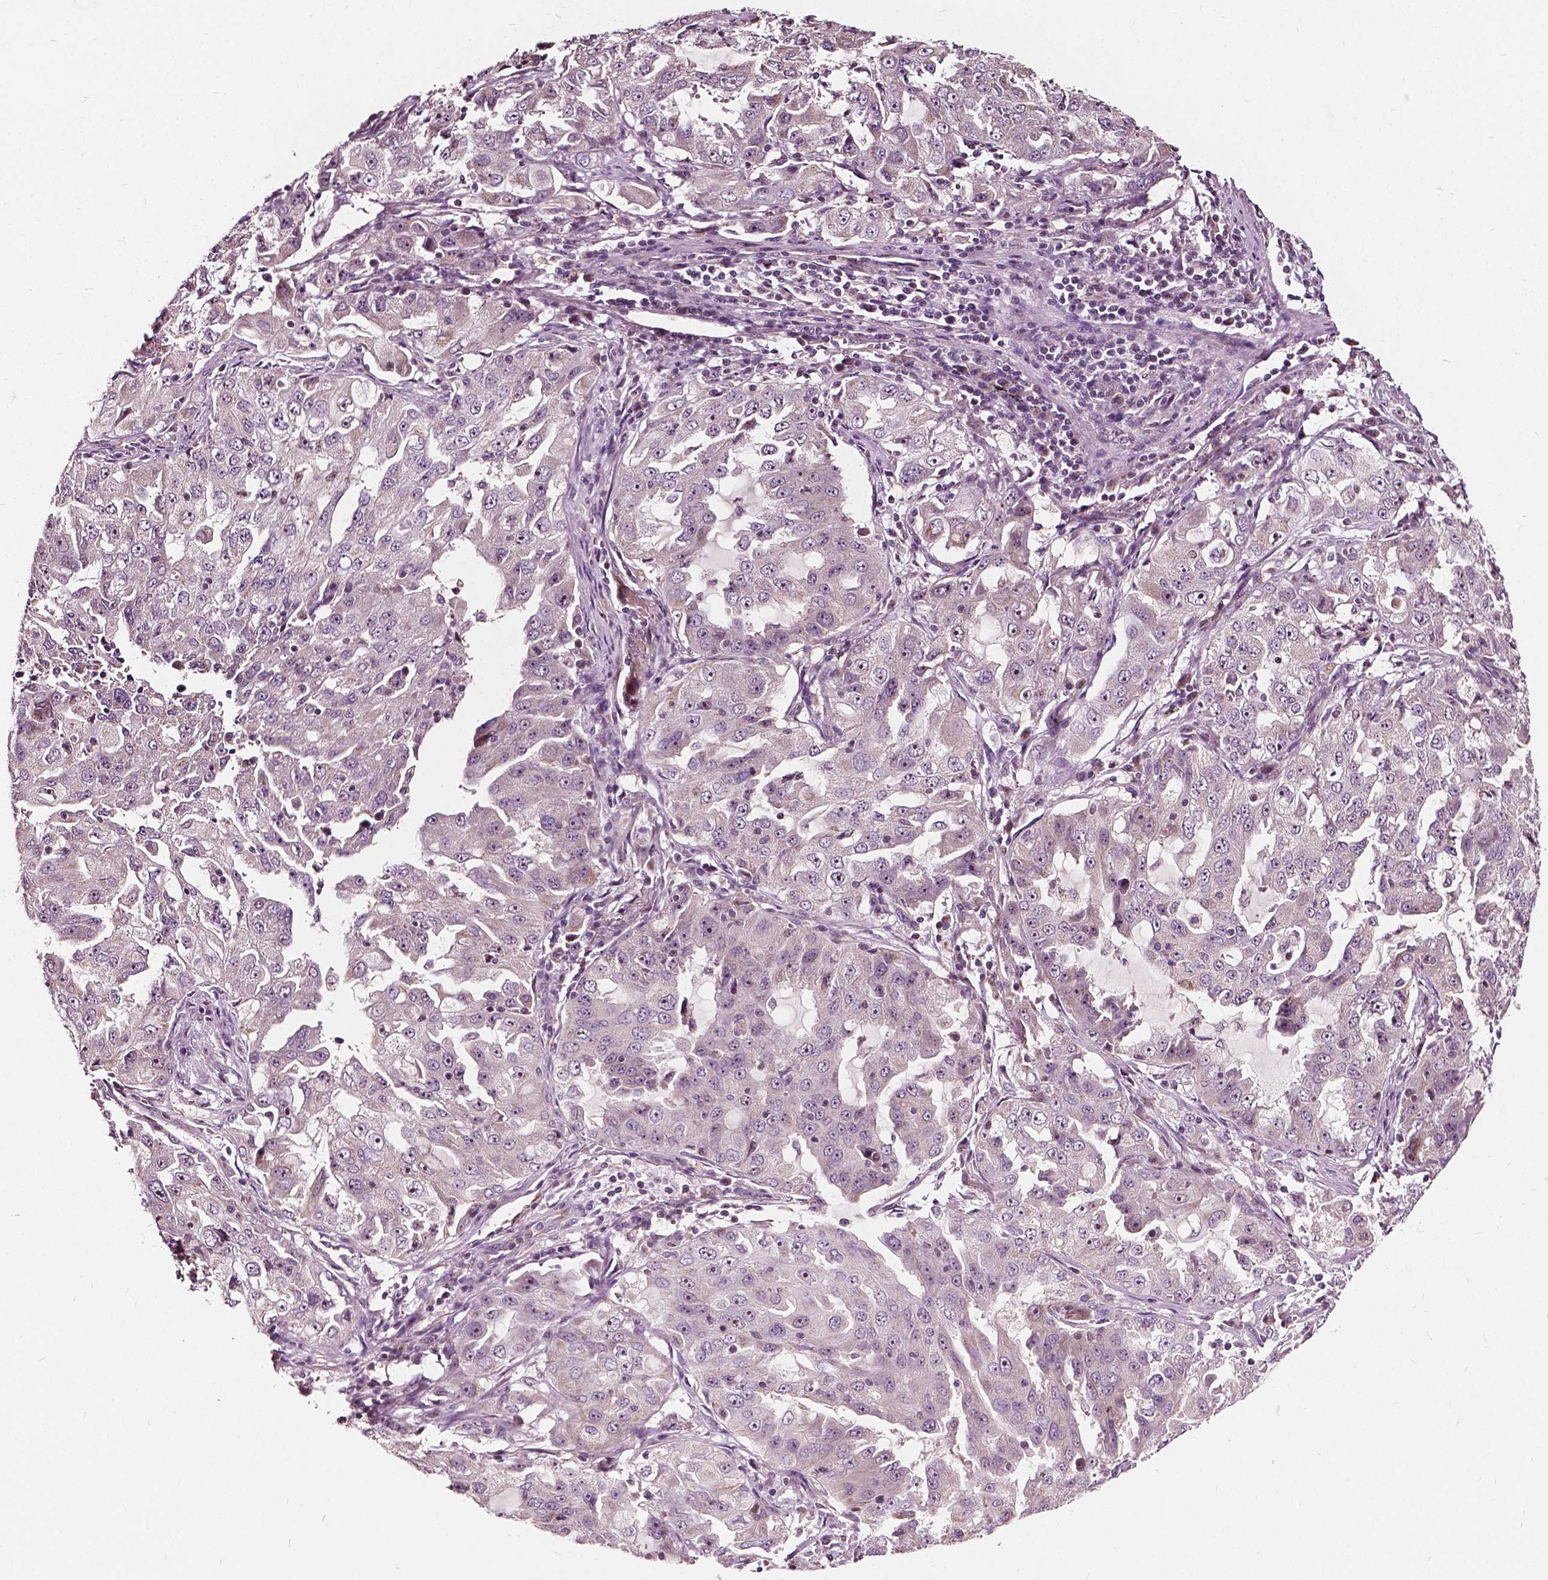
{"staining": {"intensity": "negative", "quantity": "none", "location": "none"}, "tissue": "lung cancer", "cell_type": "Tumor cells", "image_type": "cancer", "snomed": [{"axis": "morphology", "description": "Adenocarcinoma, NOS"}, {"axis": "topography", "description": "Lung"}], "caption": "Immunohistochemistry micrograph of lung cancer stained for a protein (brown), which exhibits no staining in tumor cells. The staining is performed using DAB (3,3'-diaminobenzidine) brown chromogen with nuclei counter-stained in using hematoxylin.", "gene": "ODF3L2", "patient": {"sex": "female", "age": 61}}